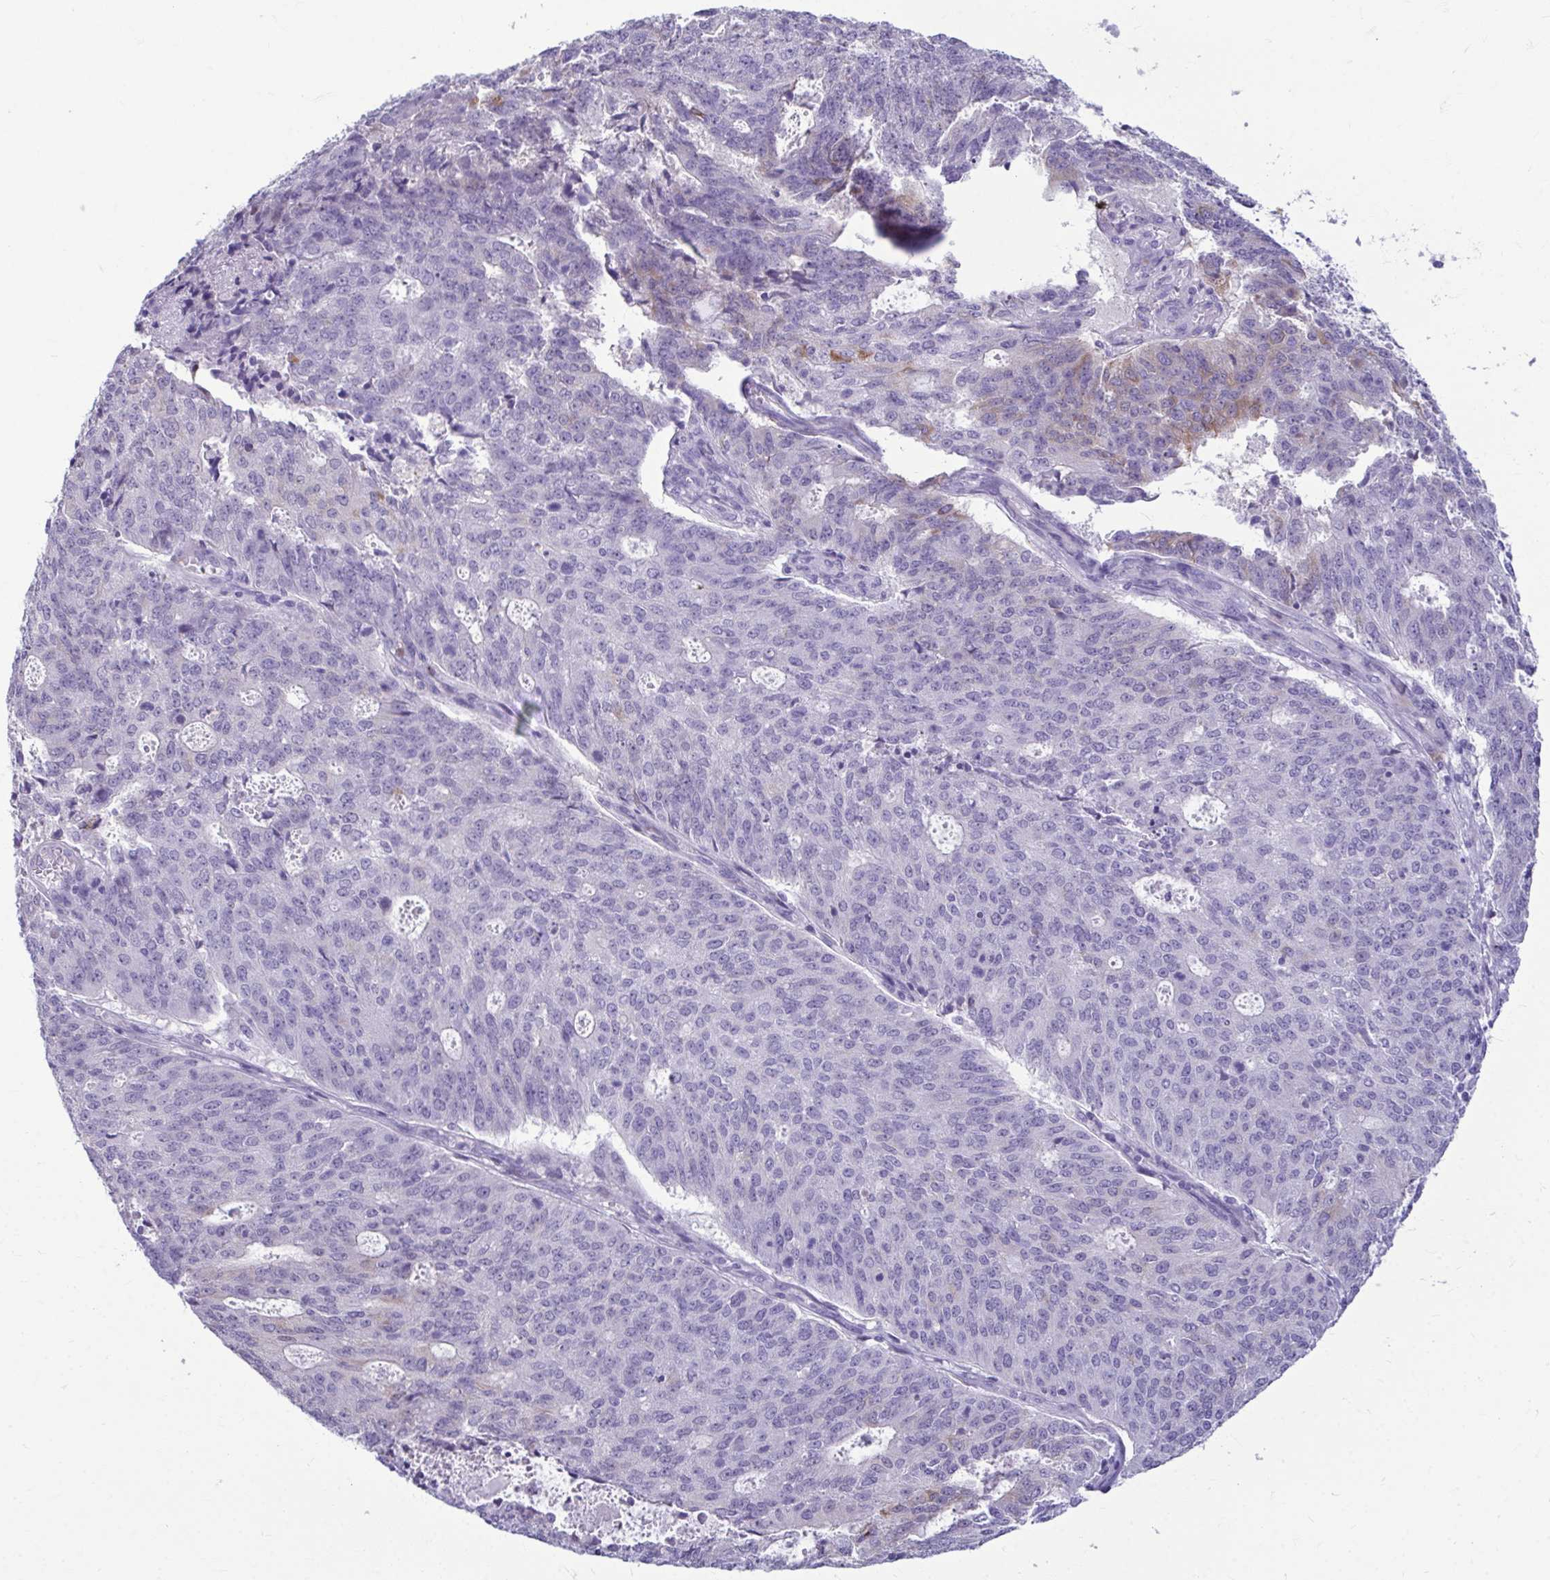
{"staining": {"intensity": "moderate", "quantity": "<25%", "location": "cytoplasmic/membranous"}, "tissue": "endometrial cancer", "cell_type": "Tumor cells", "image_type": "cancer", "snomed": [{"axis": "morphology", "description": "Adenocarcinoma, NOS"}, {"axis": "topography", "description": "Endometrium"}], "caption": "A brown stain shows moderate cytoplasmic/membranous positivity of a protein in endometrial adenocarcinoma tumor cells.", "gene": "SERPINI1", "patient": {"sex": "female", "age": 82}}